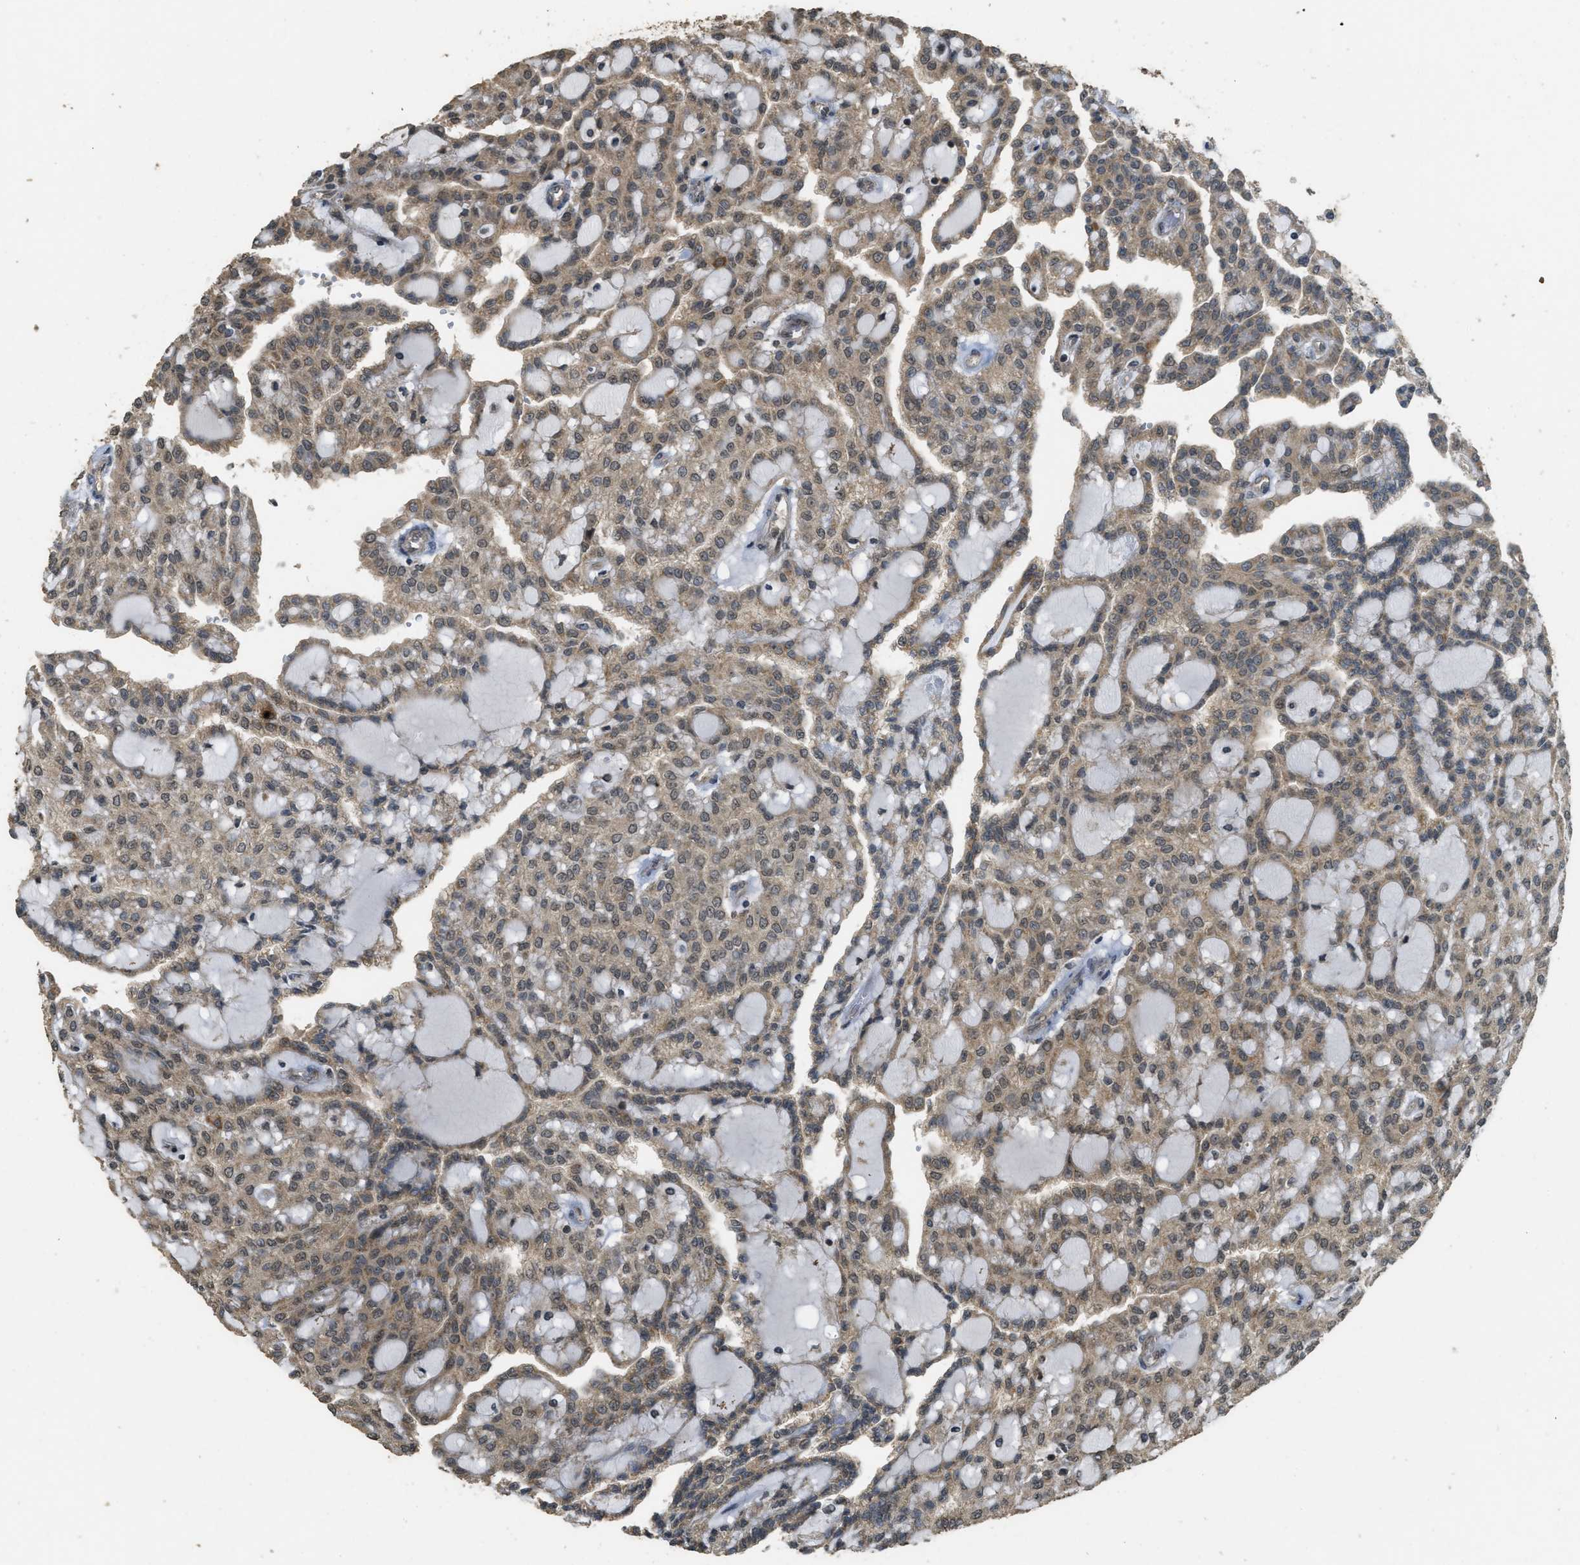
{"staining": {"intensity": "moderate", "quantity": ">75%", "location": "cytoplasmic/membranous"}, "tissue": "renal cancer", "cell_type": "Tumor cells", "image_type": "cancer", "snomed": [{"axis": "morphology", "description": "Adenocarcinoma, NOS"}, {"axis": "topography", "description": "Kidney"}], "caption": "Renal adenocarcinoma tissue shows moderate cytoplasmic/membranous staining in approximately >75% of tumor cells, visualized by immunohistochemistry.", "gene": "CTPS1", "patient": {"sex": "male", "age": 63}}